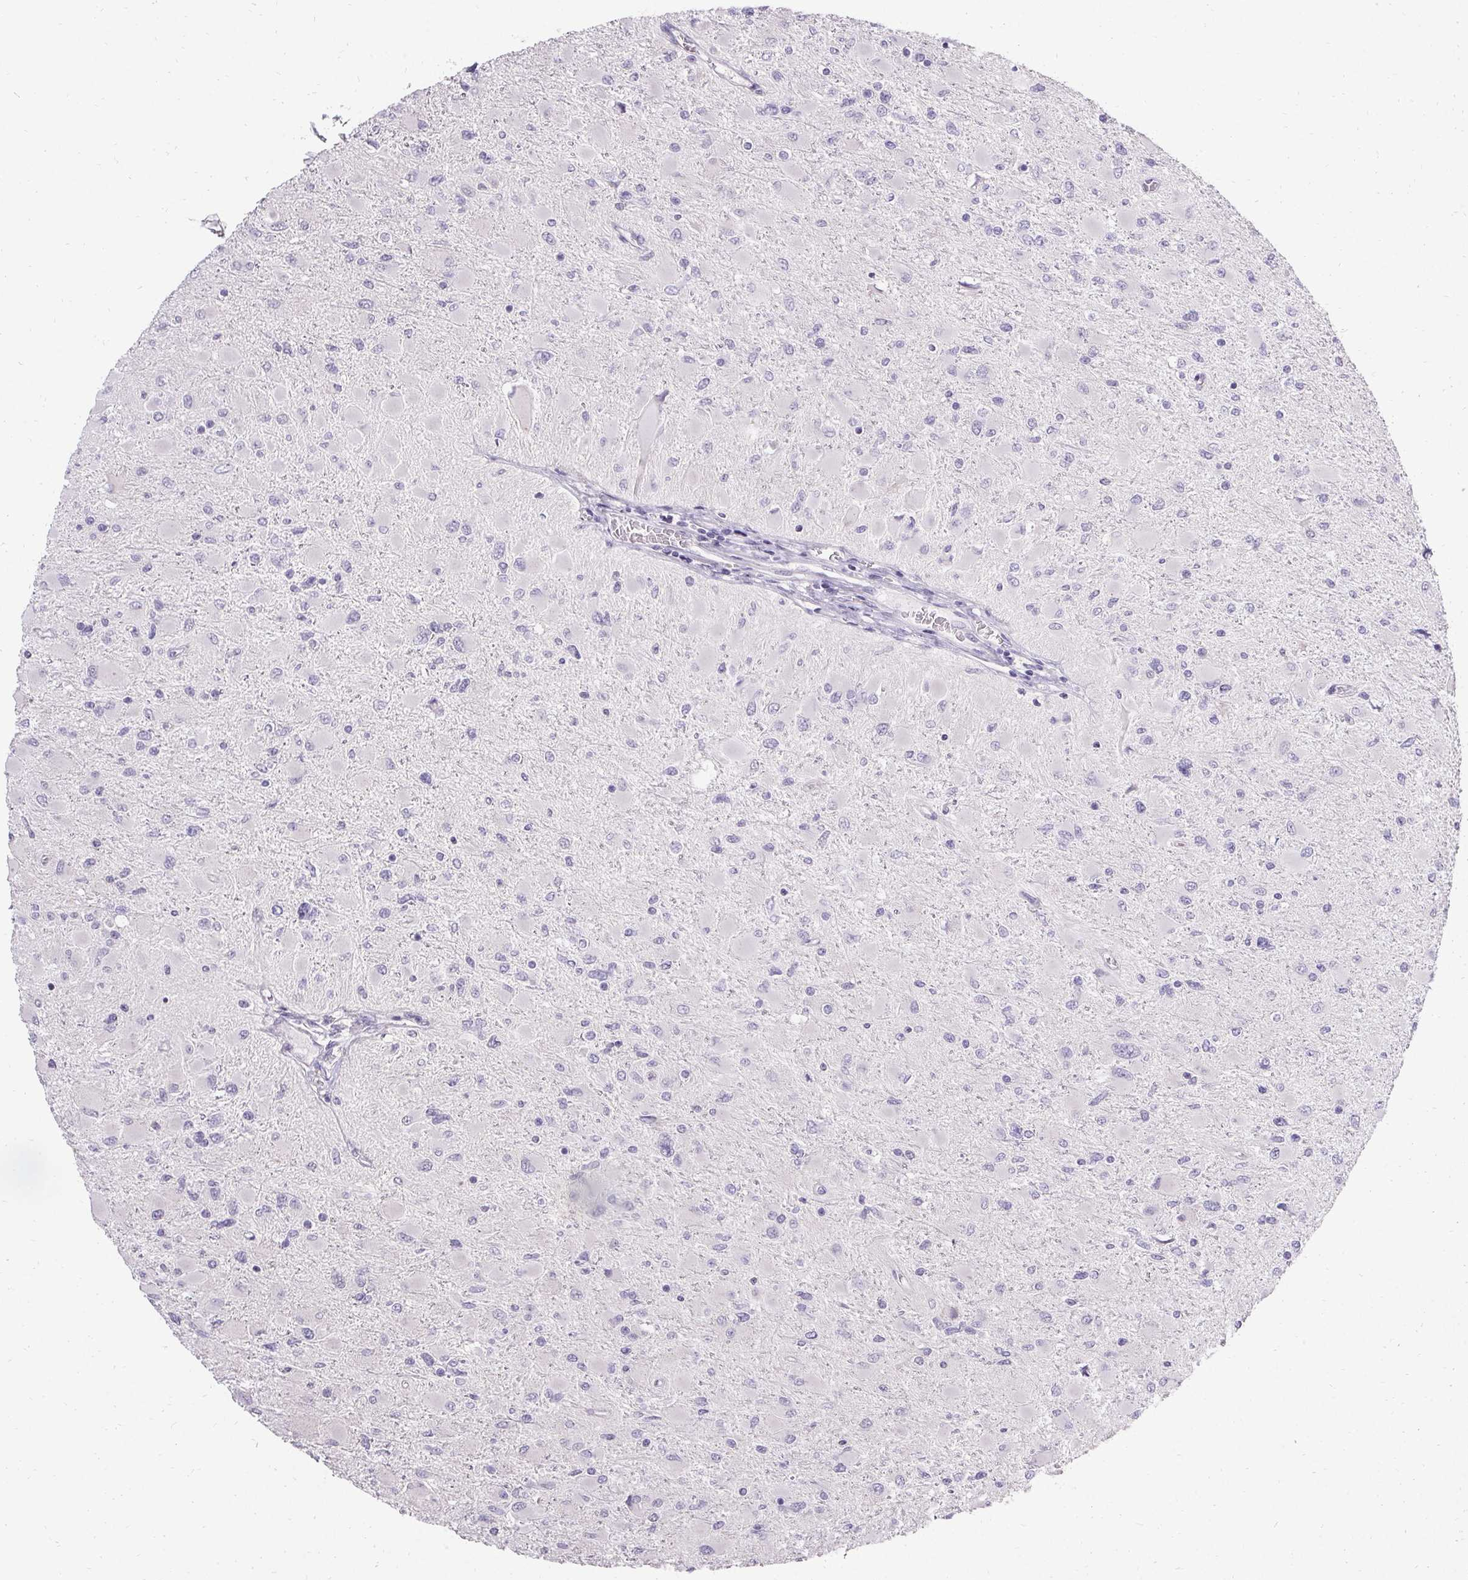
{"staining": {"intensity": "negative", "quantity": "none", "location": "none"}, "tissue": "glioma", "cell_type": "Tumor cells", "image_type": "cancer", "snomed": [{"axis": "morphology", "description": "Glioma, malignant, High grade"}, {"axis": "topography", "description": "Cerebral cortex"}], "caption": "IHC image of human glioma stained for a protein (brown), which shows no positivity in tumor cells.", "gene": "PMEL", "patient": {"sex": "female", "age": 36}}